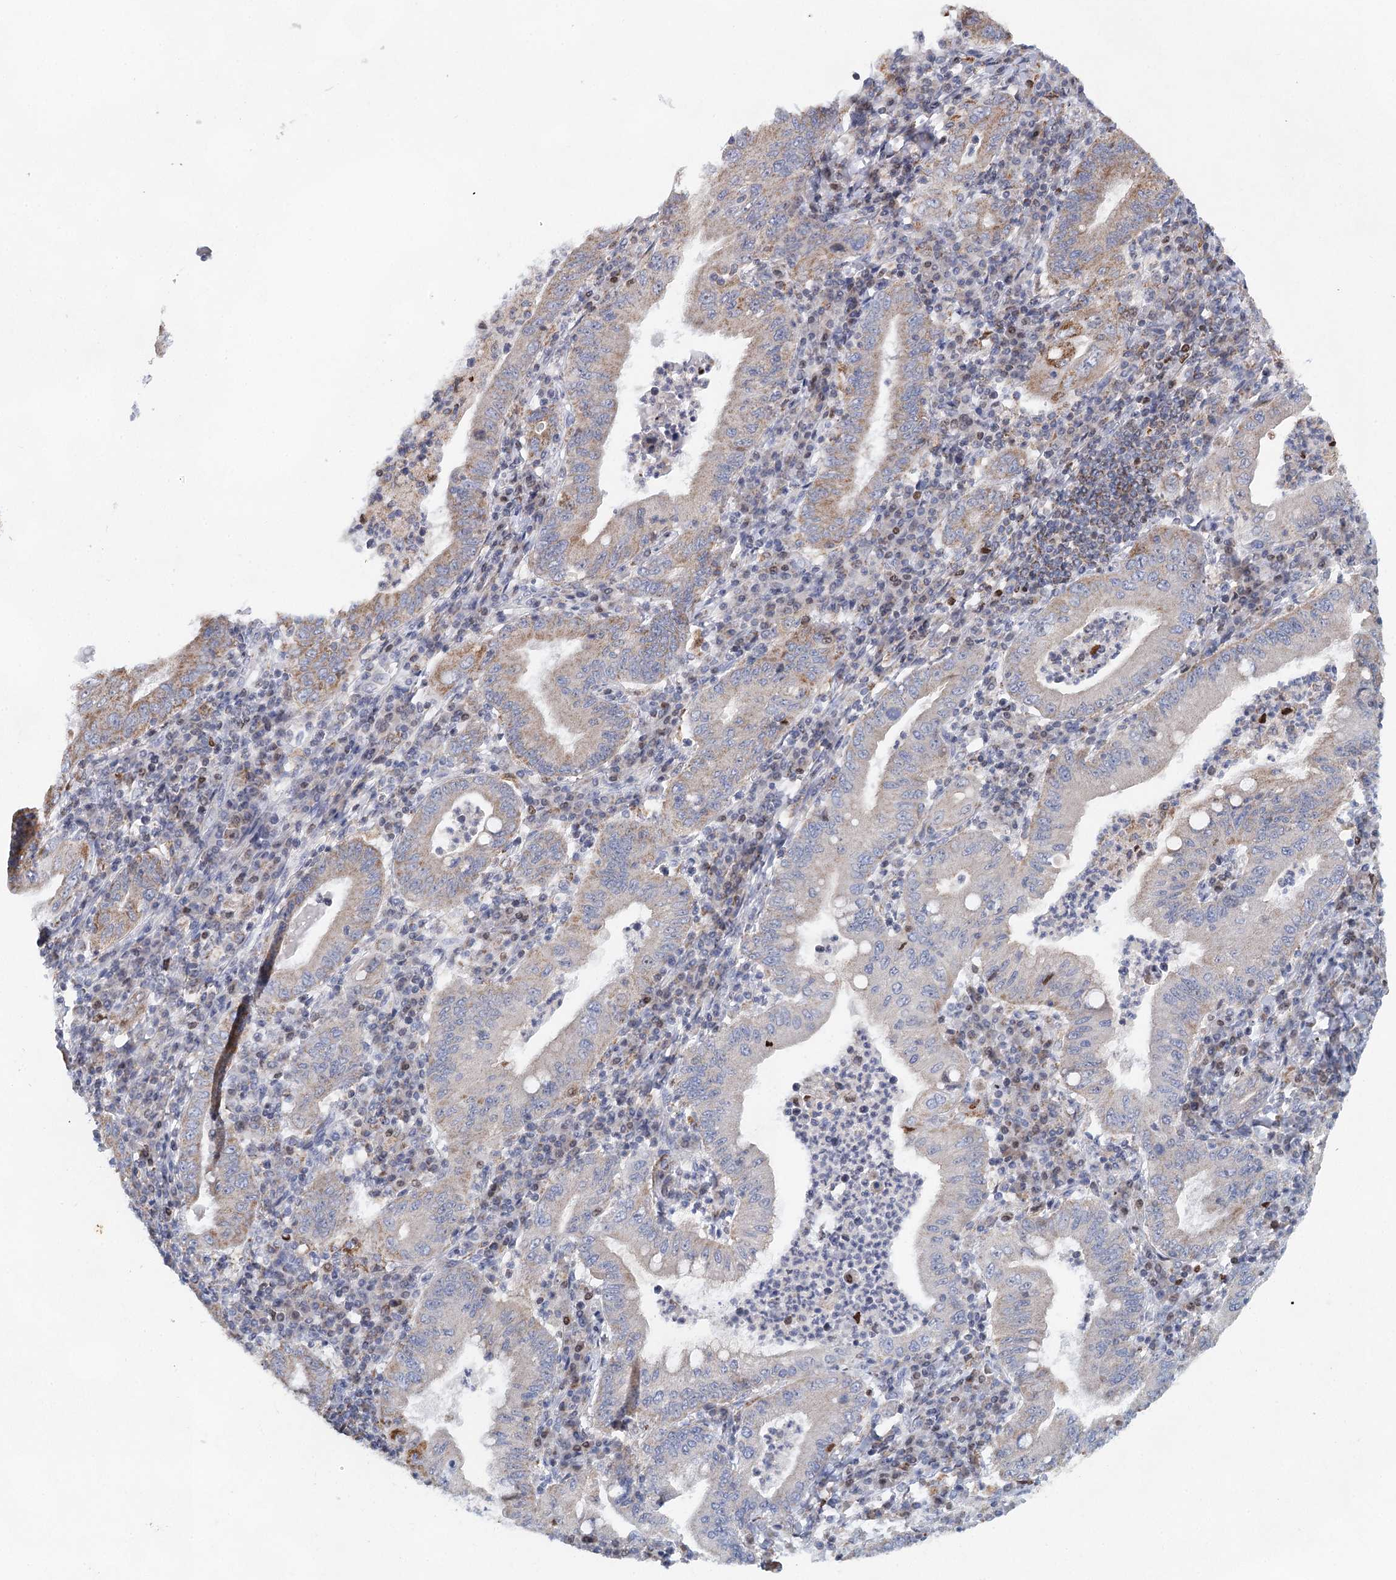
{"staining": {"intensity": "moderate", "quantity": "25%-75%", "location": "cytoplasmic/membranous"}, "tissue": "stomach cancer", "cell_type": "Tumor cells", "image_type": "cancer", "snomed": [{"axis": "morphology", "description": "Normal tissue, NOS"}, {"axis": "morphology", "description": "Adenocarcinoma, NOS"}, {"axis": "topography", "description": "Esophagus"}, {"axis": "topography", "description": "Stomach, upper"}, {"axis": "topography", "description": "Peripheral nerve tissue"}], "caption": "Immunohistochemical staining of stomach adenocarcinoma displays moderate cytoplasmic/membranous protein expression in about 25%-75% of tumor cells.", "gene": "XPO6", "patient": {"sex": "male", "age": 62}}